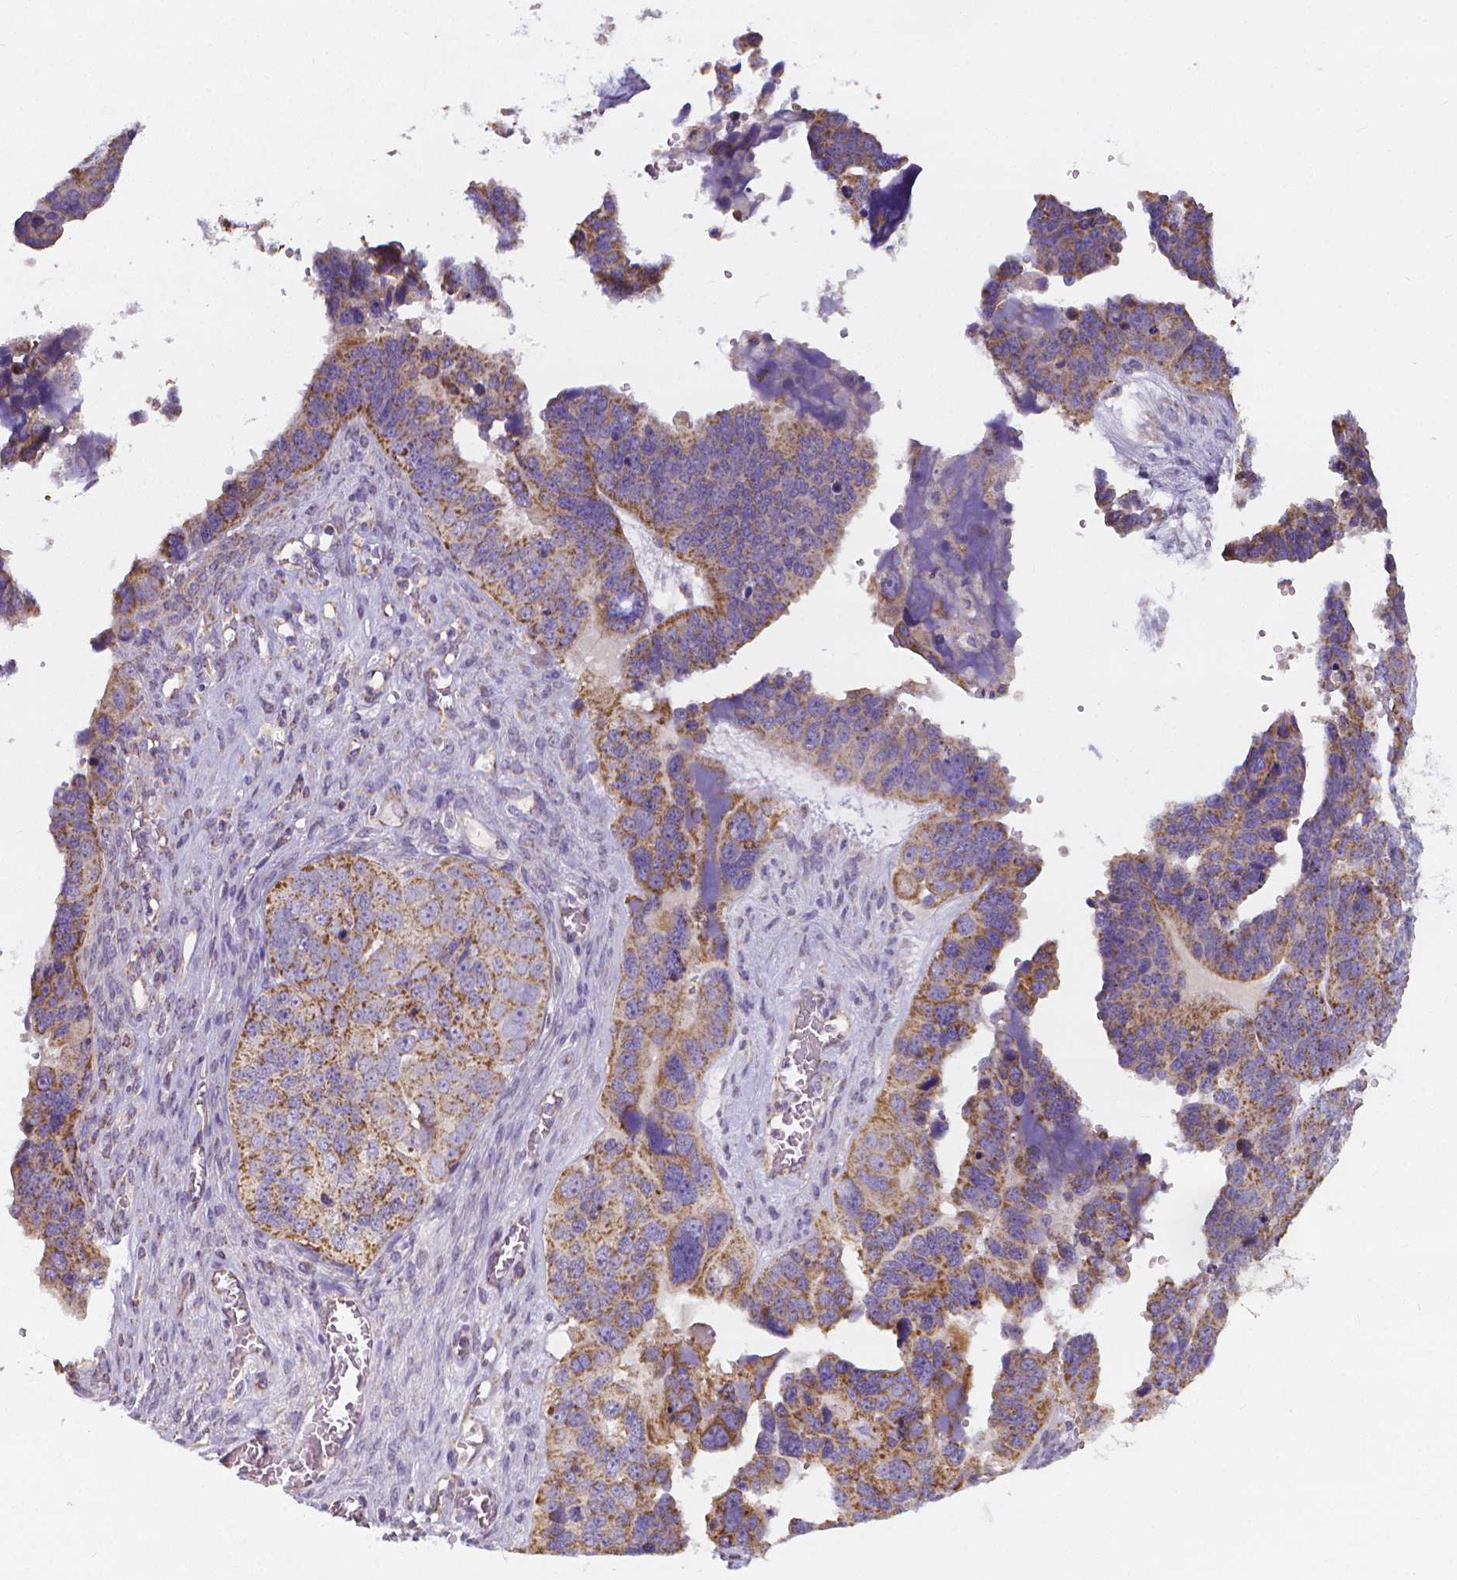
{"staining": {"intensity": "moderate", "quantity": ">75%", "location": "cytoplasmic/membranous"}, "tissue": "ovarian cancer", "cell_type": "Tumor cells", "image_type": "cancer", "snomed": [{"axis": "morphology", "description": "Cystadenocarcinoma, serous, NOS"}, {"axis": "topography", "description": "Ovary"}], "caption": "Immunohistochemical staining of human ovarian cancer (serous cystadenocarcinoma) shows medium levels of moderate cytoplasmic/membranous positivity in about >75% of tumor cells. (DAB (3,3'-diaminobenzidine) IHC with brightfield microscopy, high magnification).", "gene": "SNCAIP", "patient": {"sex": "female", "age": 76}}